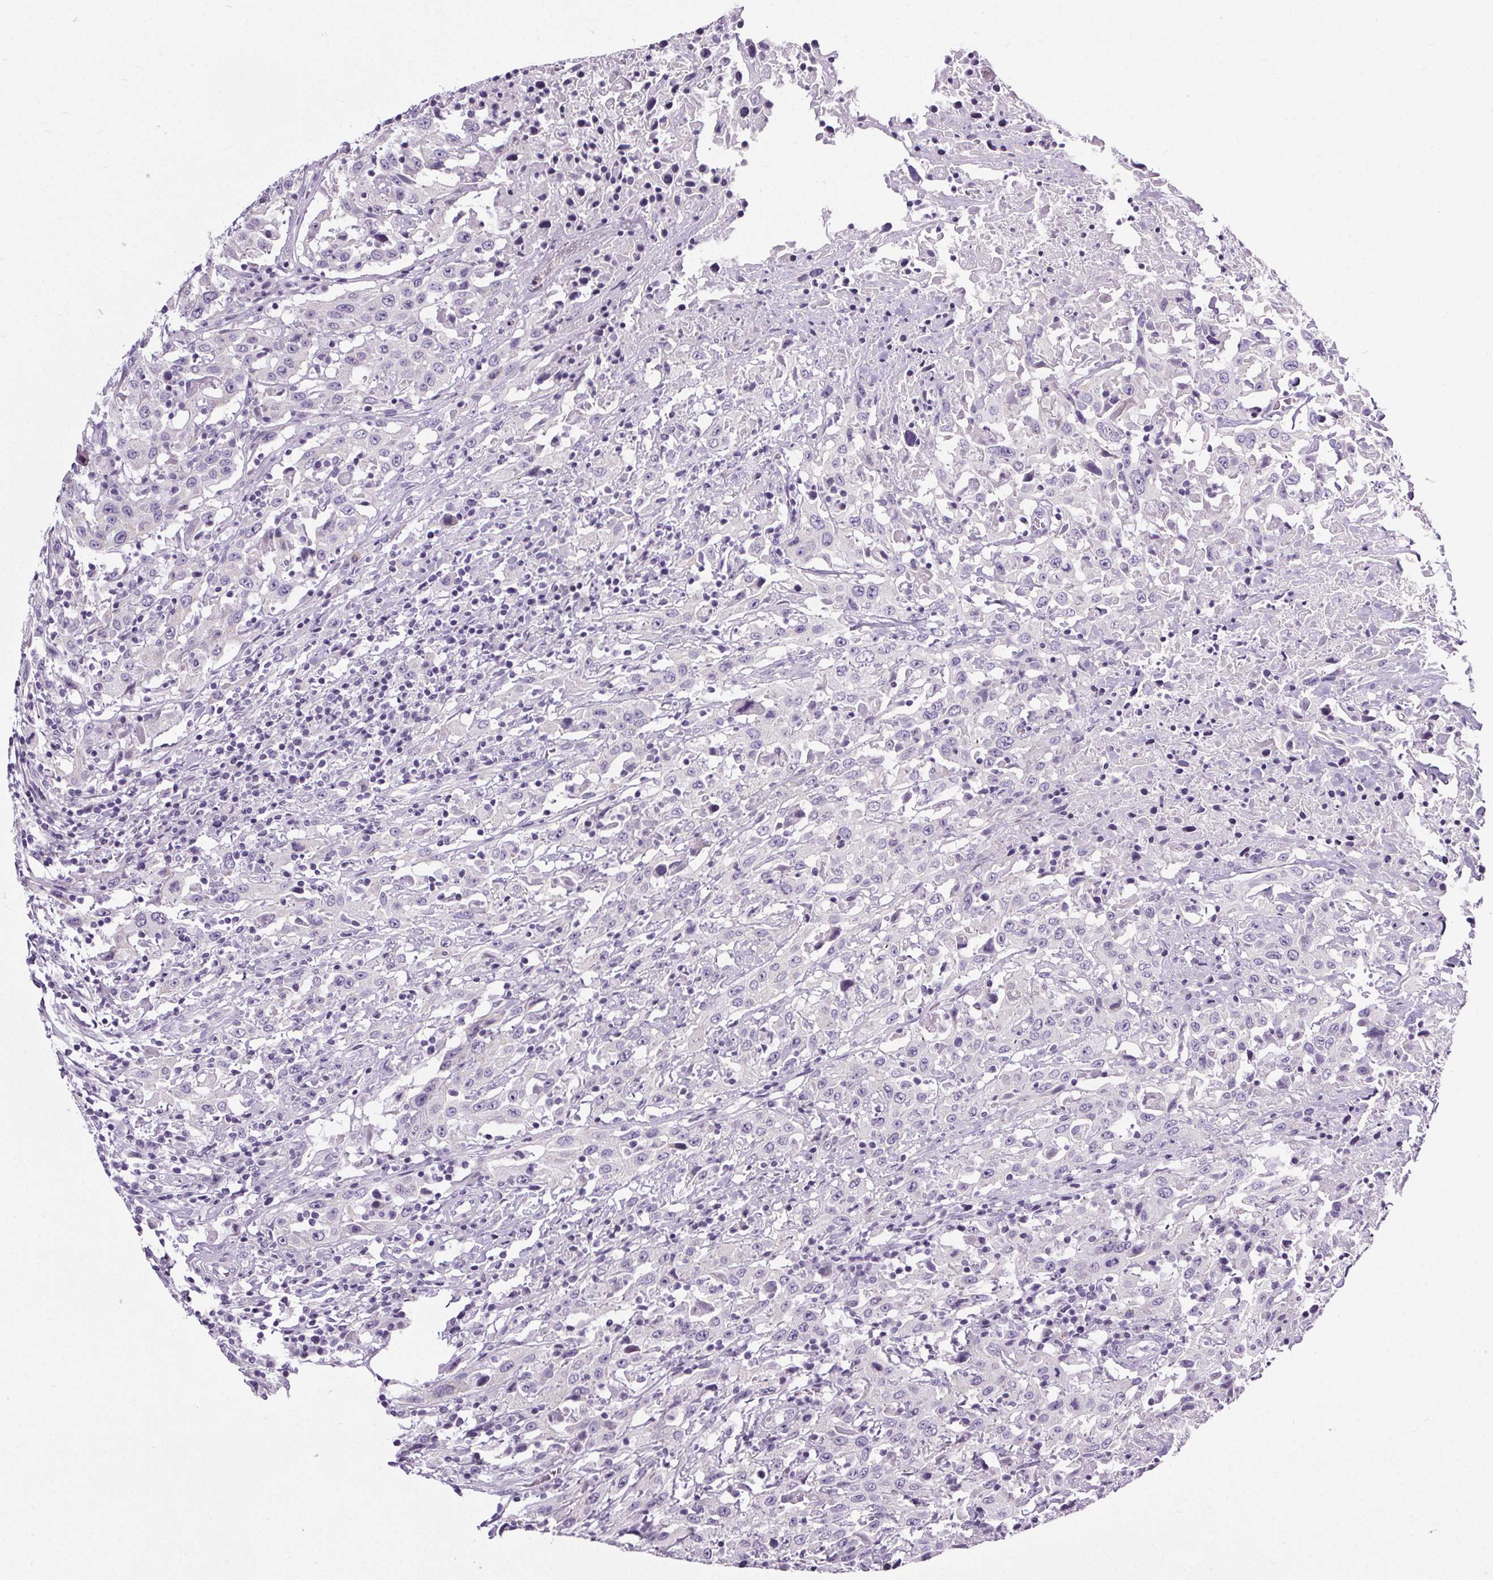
{"staining": {"intensity": "negative", "quantity": "none", "location": "none"}, "tissue": "urothelial cancer", "cell_type": "Tumor cells", "image_type": "cancer", "snomed": [{"axis": "morphology", "description": "Urothelial carcinoma, High grade"}, {"axis": "topography", "description": "Urinary bladder"}], "caption": "Immunohistochemistry of human high-grade urothelial carcinoma shows no positivity in tumor cells. (DAB (3,3'-diaminobenzidine) immunohistochemistry (IHC) visualized using brightfield microscopy, high magnification).", "gene": "ELAVL2", "patient": {"sex": "male", "age": 61}}